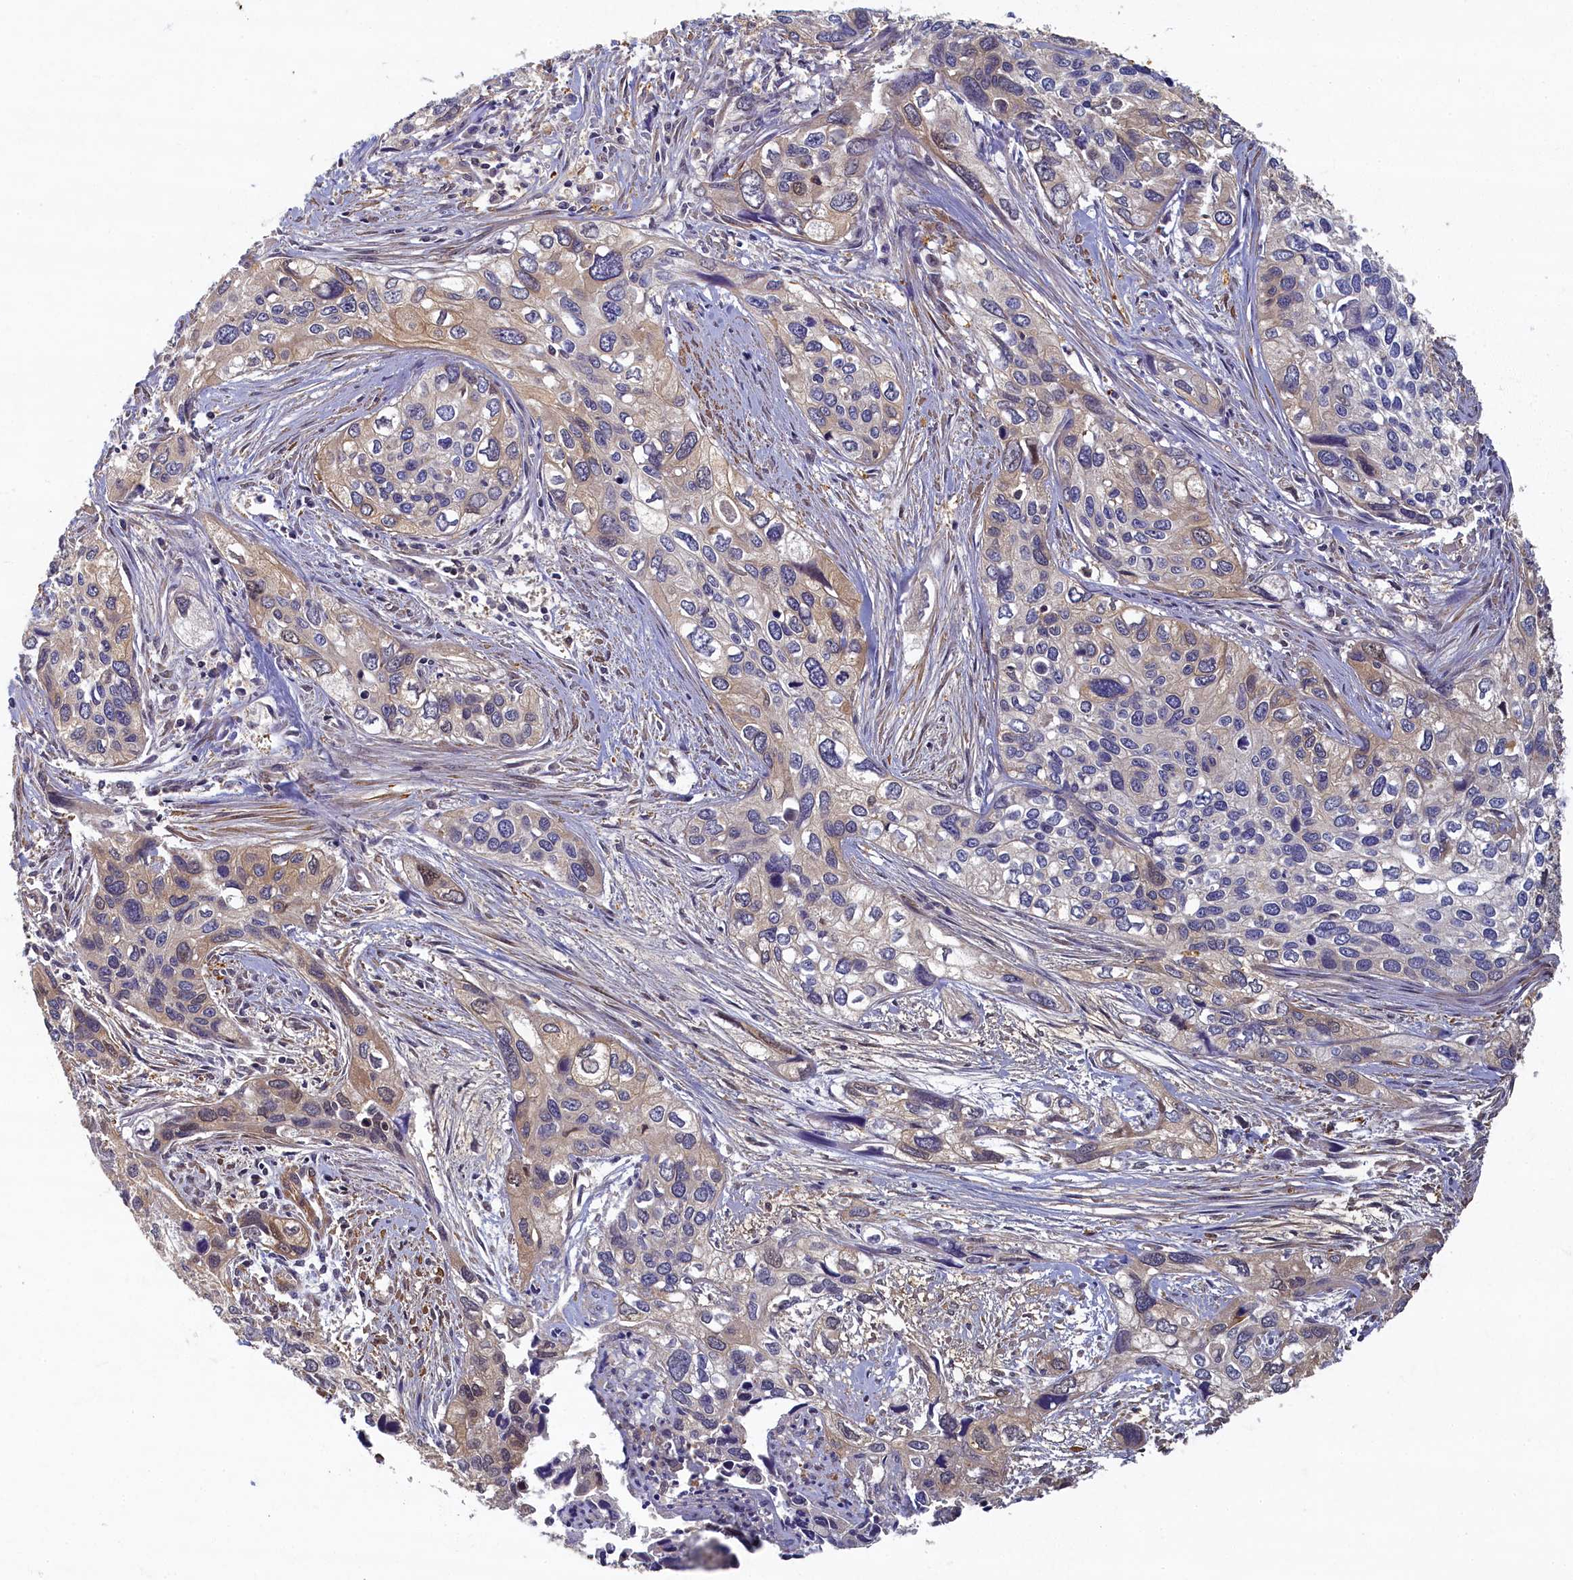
{"staining": {"intensity": "weak", "quantity": "<25%", "location": "cytoplasmic/membranous"}, "tissue": "cervical cancer", "cell_type": "Tumor cells", "image_type": "cancer", "snomed": [{"axis": "morphology", "description": "Squamous cell carcinoma, NOS"}, {"axis": "topography", "description": "Cervix"}], "caption": "Cervical cancer stained for a protein using immunohistochemistry (IHC) demonstrates no staining tumor cells.", "gene": "TBCB", "patient": {"sex": "female", "age": 55}}